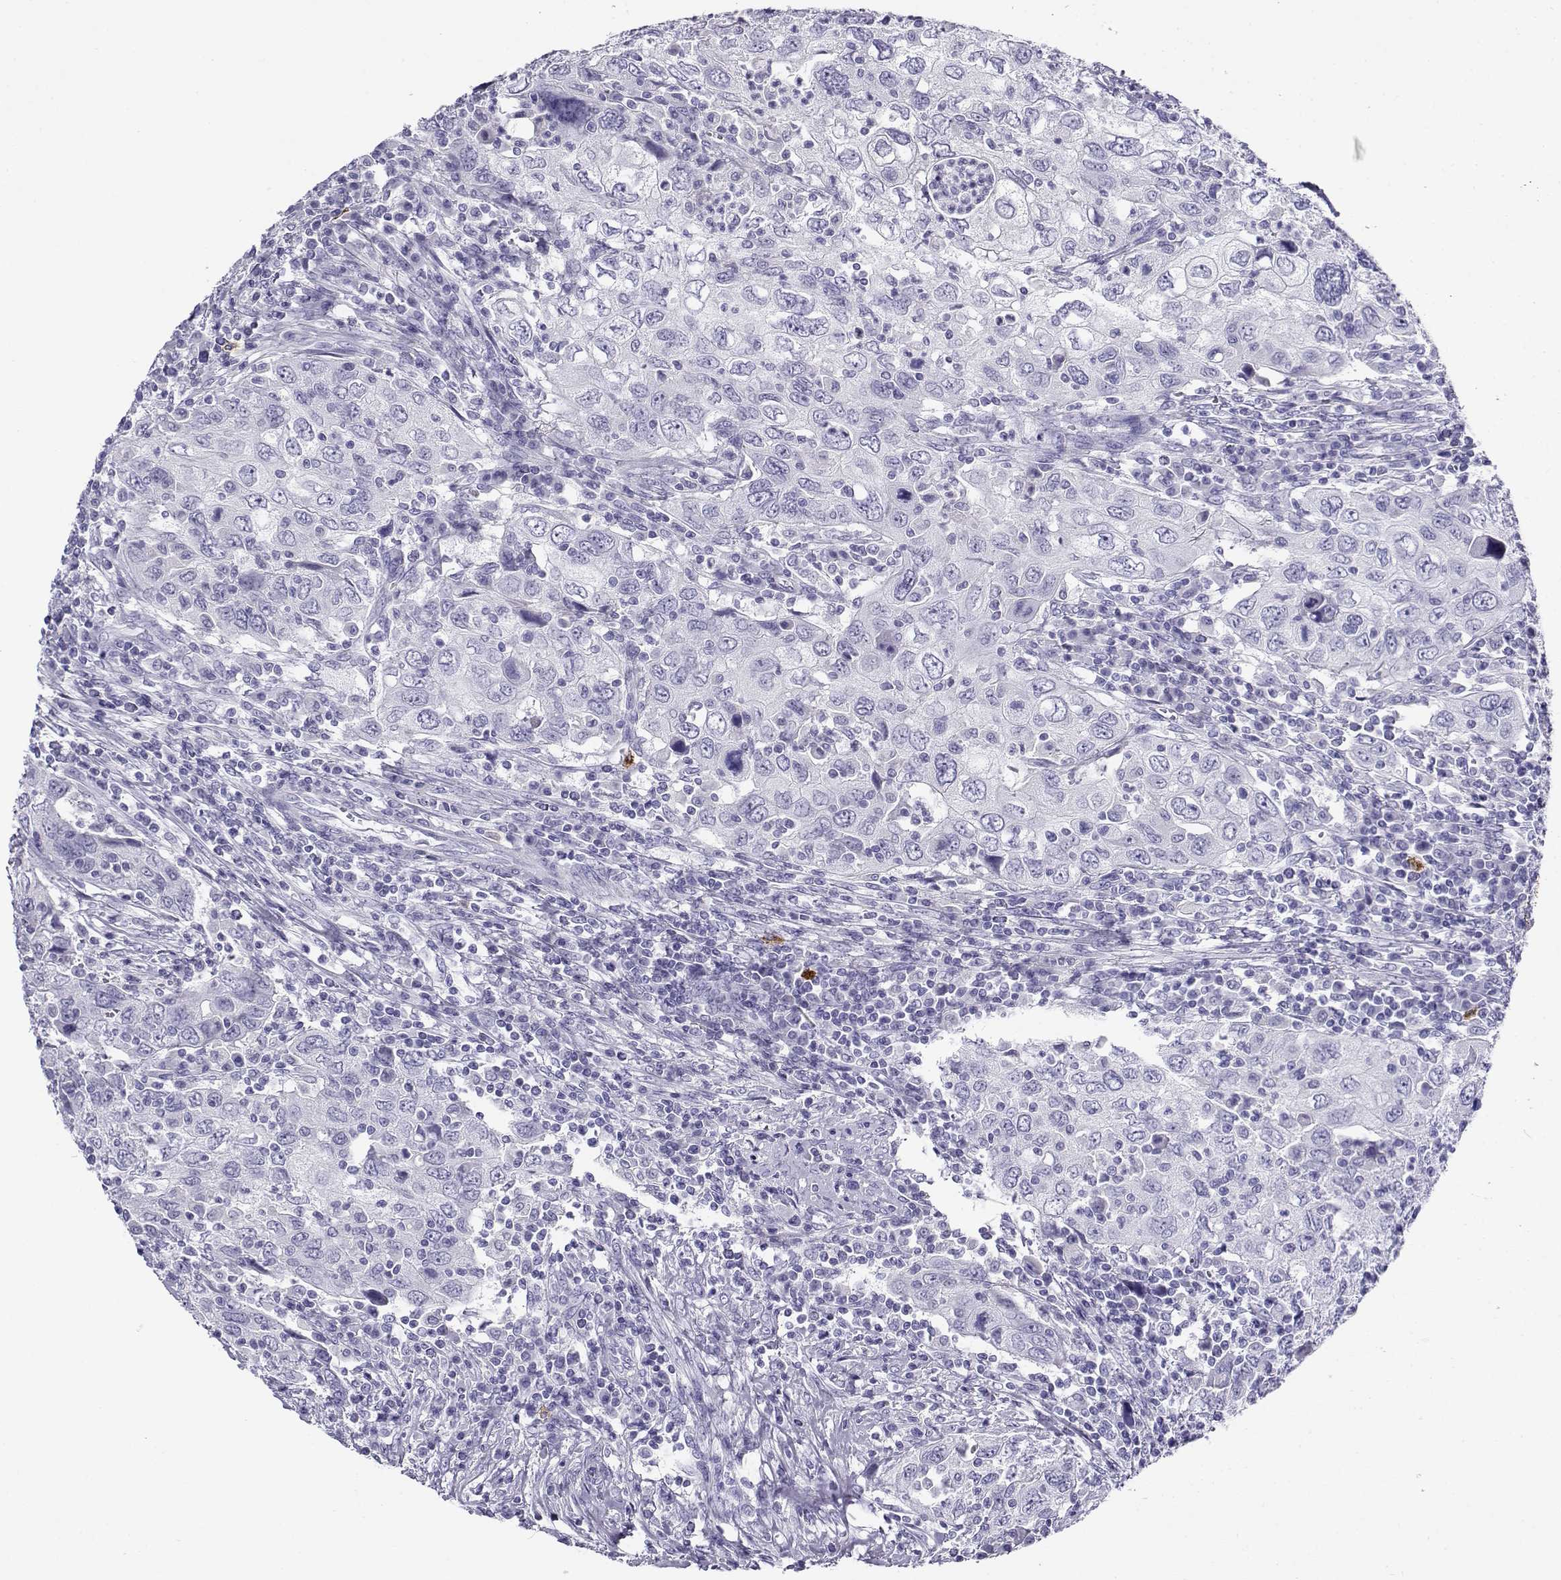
{"staining": {"intensity": "negative", "quantity": "none", "location": "none"}, "tissue": "urothelial cancer", "cell_type": "Tumor cells", "image_type": "cancer", "snomed": [{"axis": "morphology", "description": "Urothelial carcinoma, High grade"}, {"axis": "topography", "description": "Urinary bladder"}], "caption": "DAB (3,3'-diaminobenzidine) immunohistochemical staining of human urothelial cancer exhibits no significant positivity in tumor cells.", "gene": "CABS1", "patient": {"sex": "male", "age": 76}}